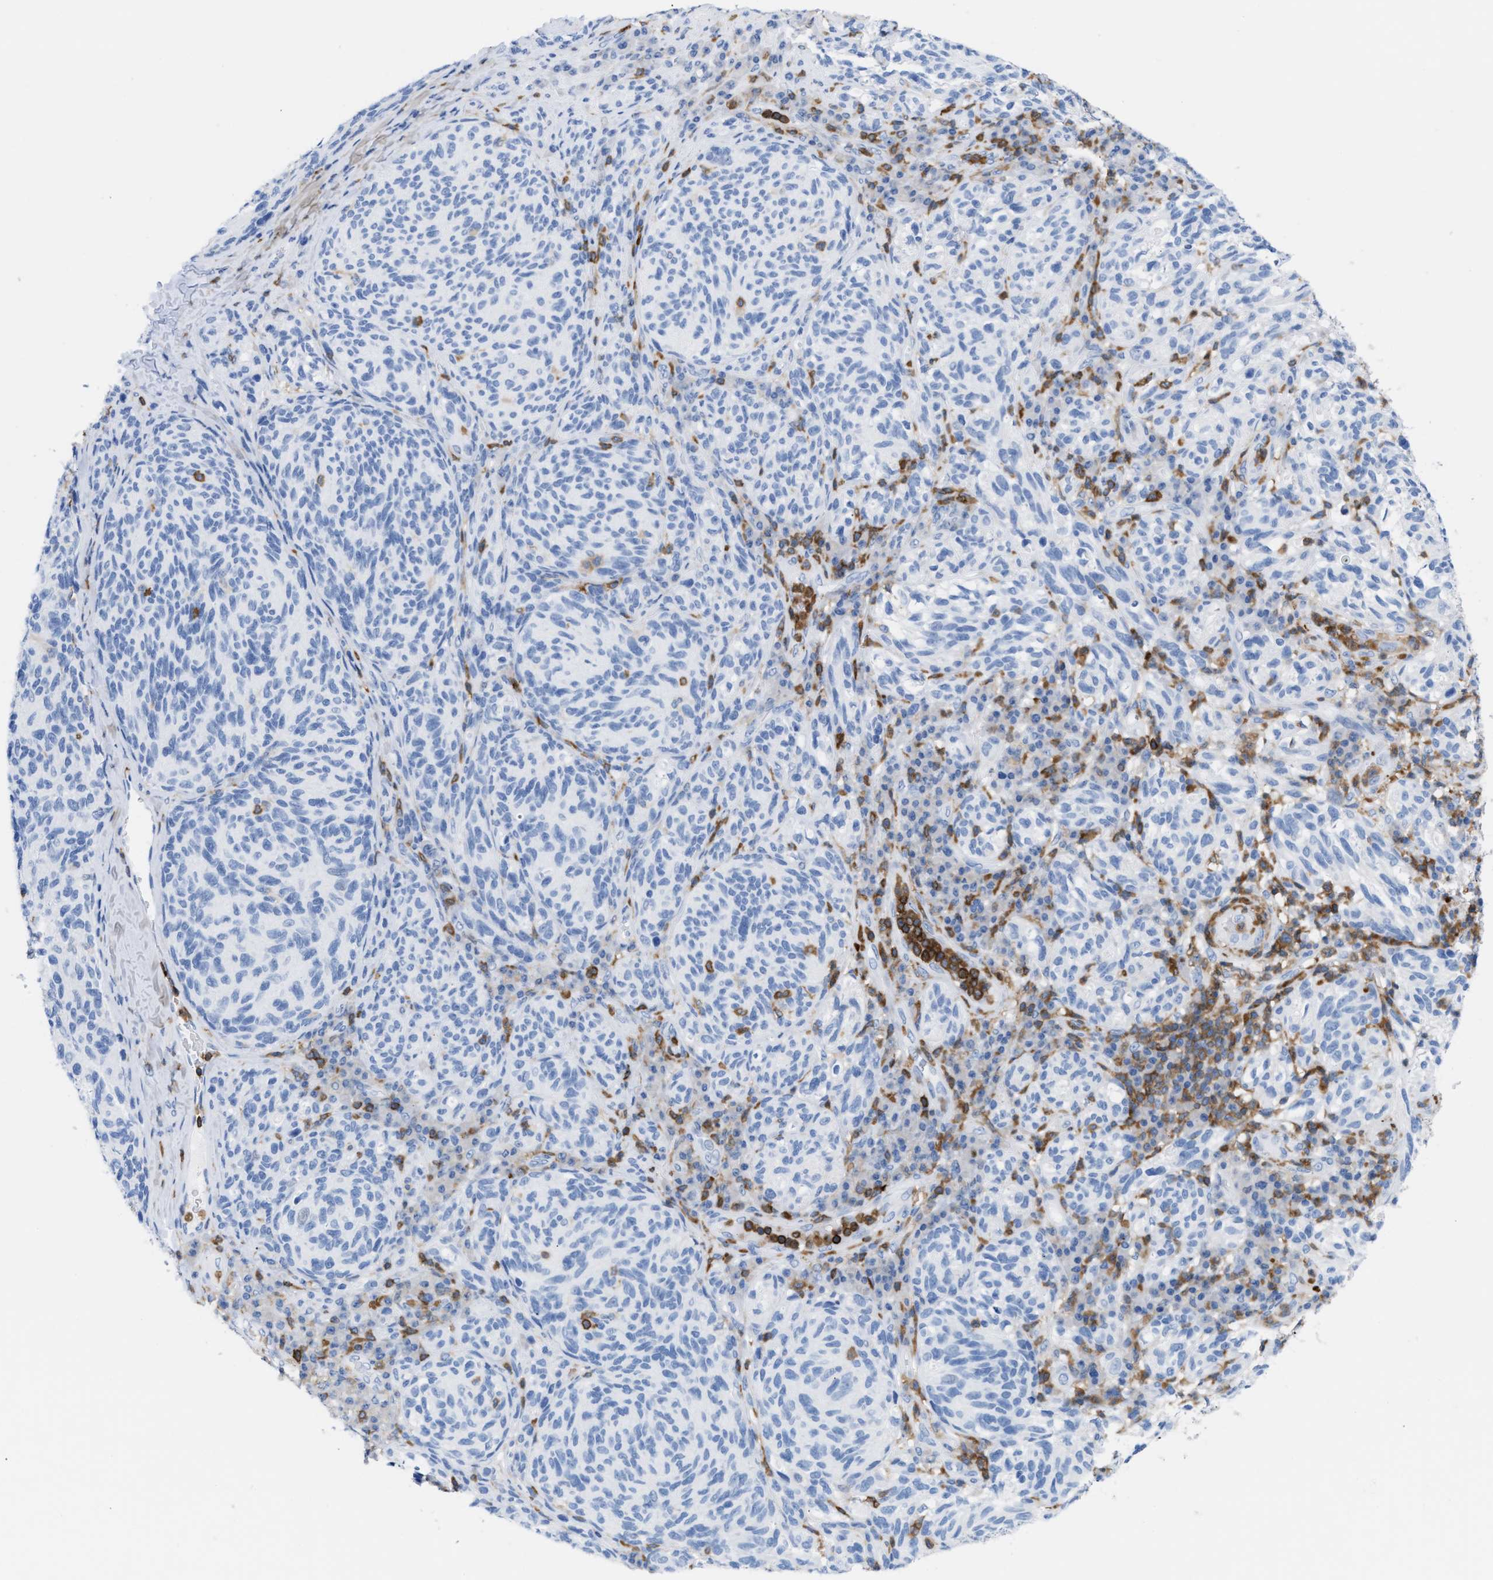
{"staining": {"intensity": "negative", "quantity": "none", "location": "none"}, "tissue": "melanoma", "cell_type": "Tumor cells", "image_type": "cancer", "snomed": [{"axis": "morphology", "description": "Malignant melanoma, NOS"}, {"axis": "topography", "description": "Skin"}], "caption": "This histopathology image is of malignant melanoma stained with IHC to label a protein in brown with the nuclei are counter-stained blue. There is no expression in tumor cells.", "gene": "LCP1", "patient": {"sex": "female", "age": 73}}